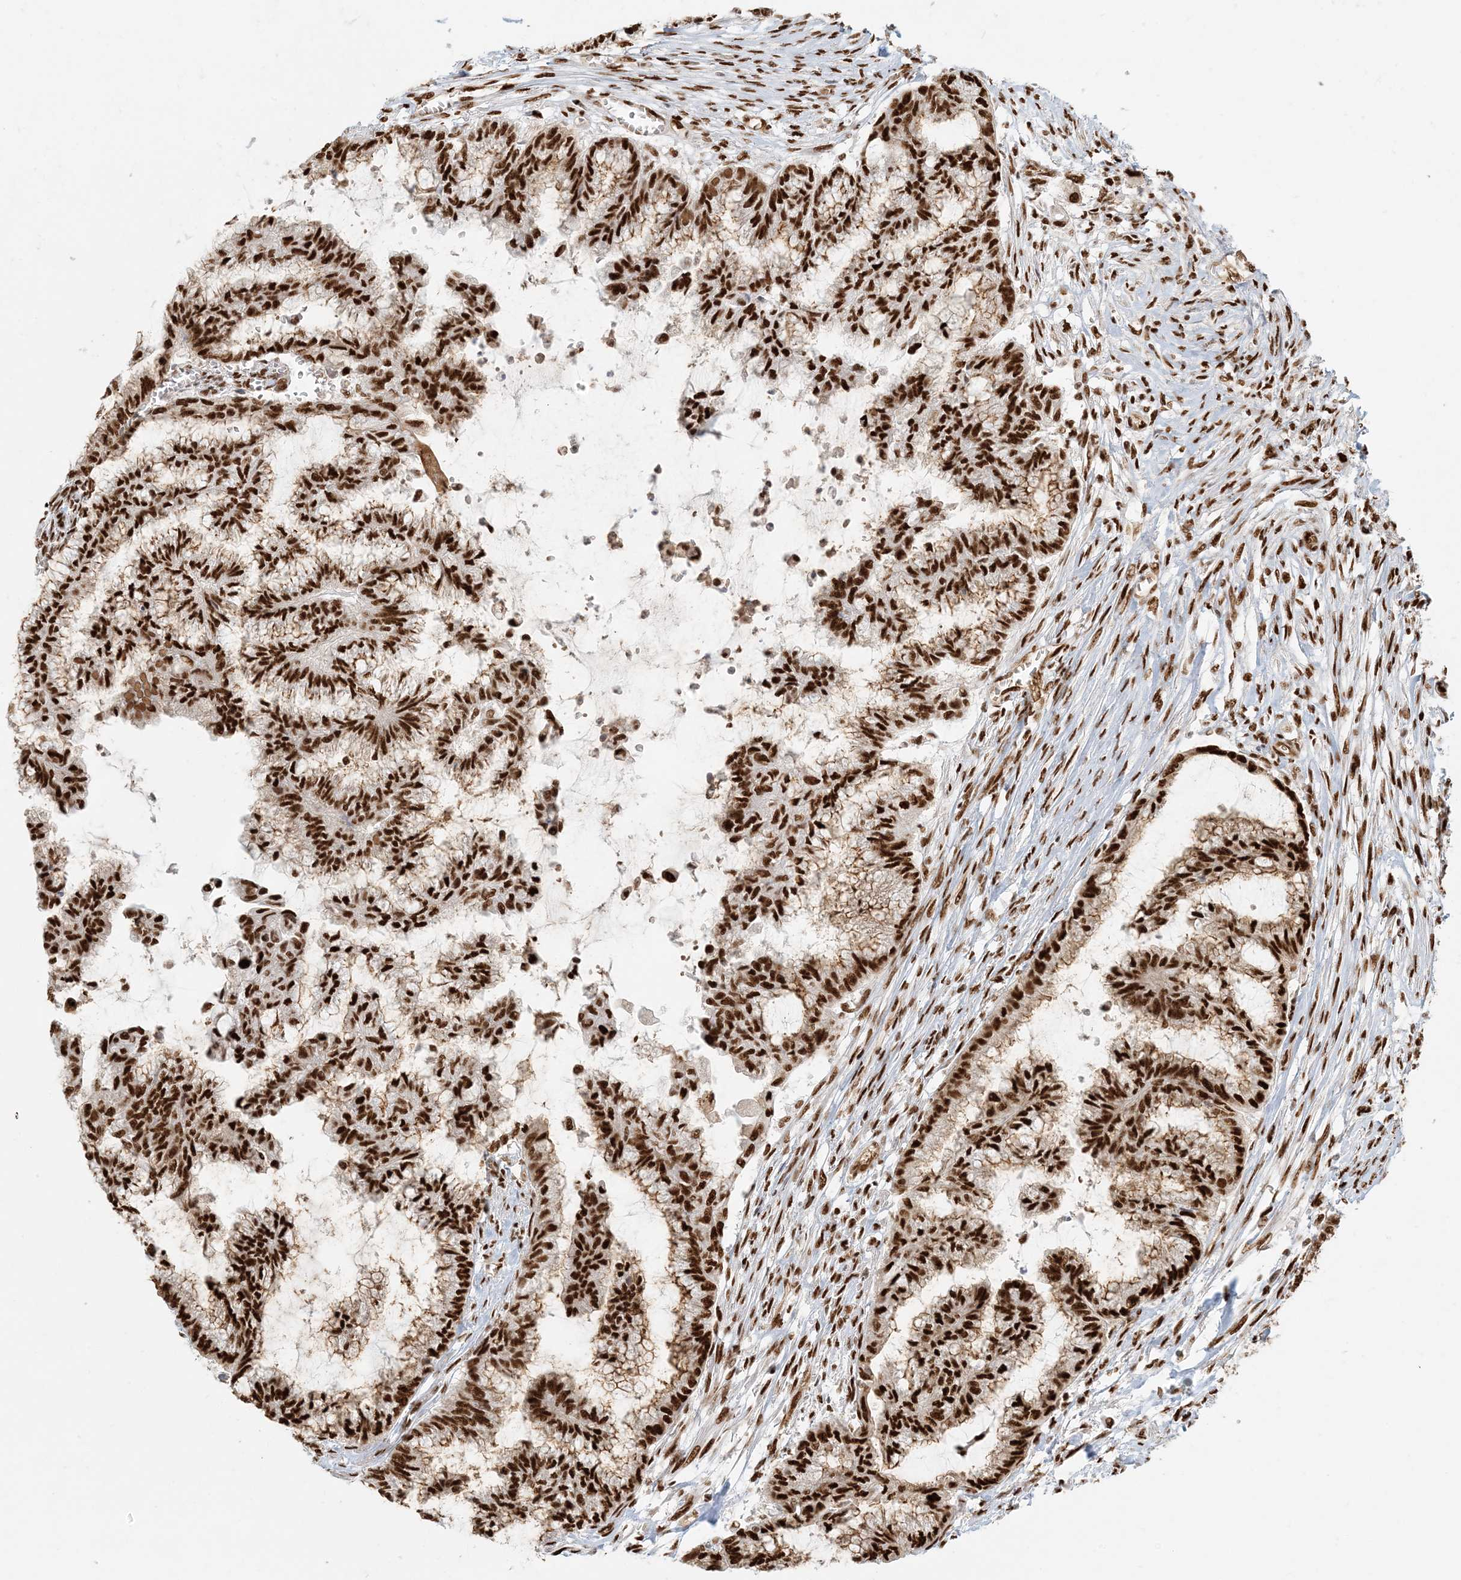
{"staining": {"intensity": "strong", "quantity": ">75%", "location": "nuclear"}, "tissue": "endometrial cancer", "cell_type": "Tumor cells", "image_type": "cancer", "snomed": [{"axis": "morphology", "description": "Adenocarcinoma, NOS"}, {"axis": "topography", "description": "Endometrium"}], "caption": "Immunohistochemistry (IHC) staining of endometrial cancer, which demonstrates high levels of strong nuclear positivity in about >75% of tumor cells indicating strong nuclear protein expression. The staining was performed using DAB (3,3'-diaminobenzidine) (brown) for protein detection and nuclei were counterstained in hematoxylin (blue).", "gene": "CKS2", "patient": {"sex": "female", "age": 86}}